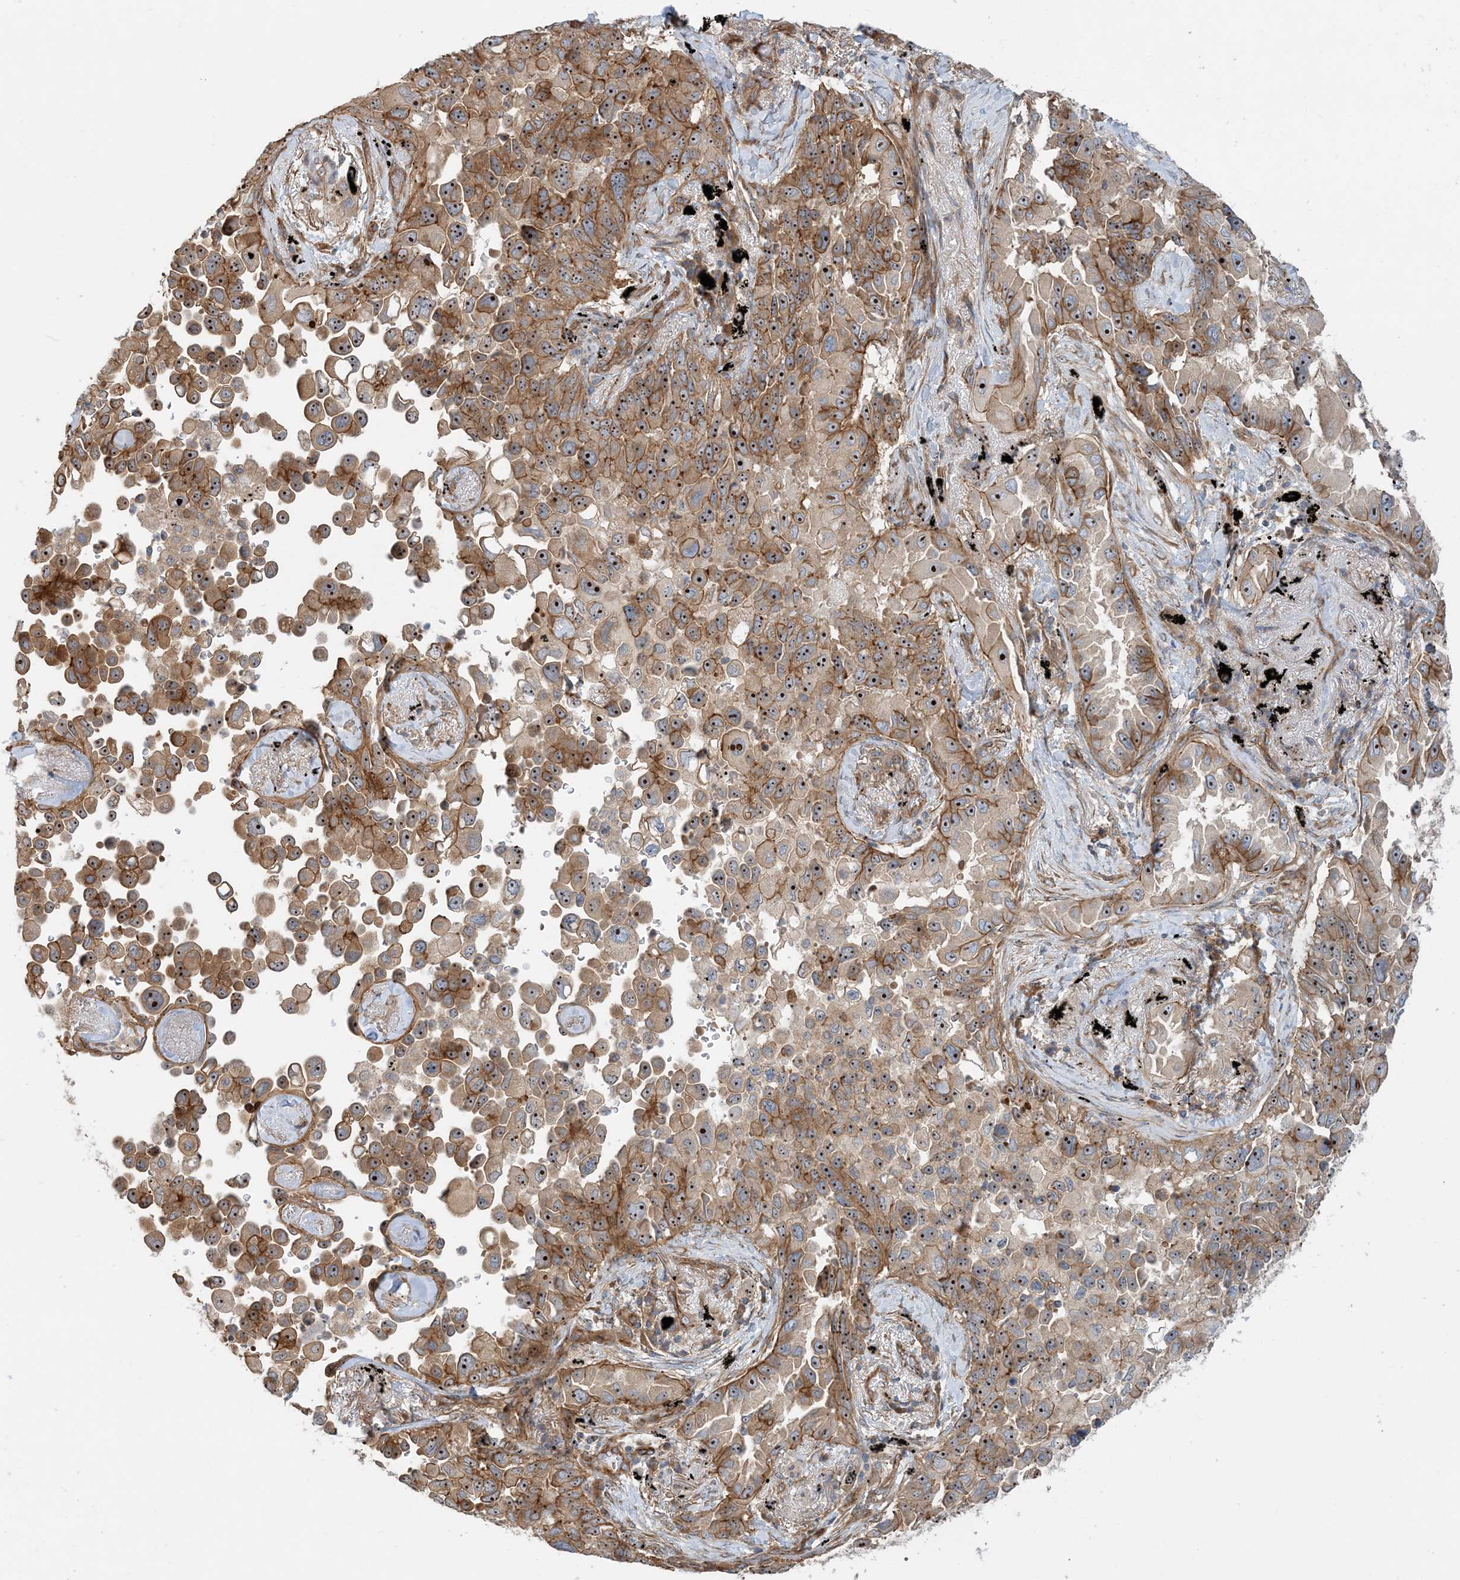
{"staining": {"intensity": "moderate", "quantity": ">75%", "location": "cytoplasmic/membranous,nuclear"}, "tissue": "lung cancer", "cell_type": "Tumor cells", "image_type": "cancer", "snomed": [{"axis": "morphology", "description": "Adenocarcinoma, NOS"}, {"axis": "topography", "description": "Lung"}], "caption": "Immunohistochemical staining of human lung cancer (adenocarcinoma) shows moderate cytoplasmic/membranous and nuclear protein staining in about >75% of tumor cells.", "gene": "MYL5", "patient": {"sex": "female", "age": 67}}